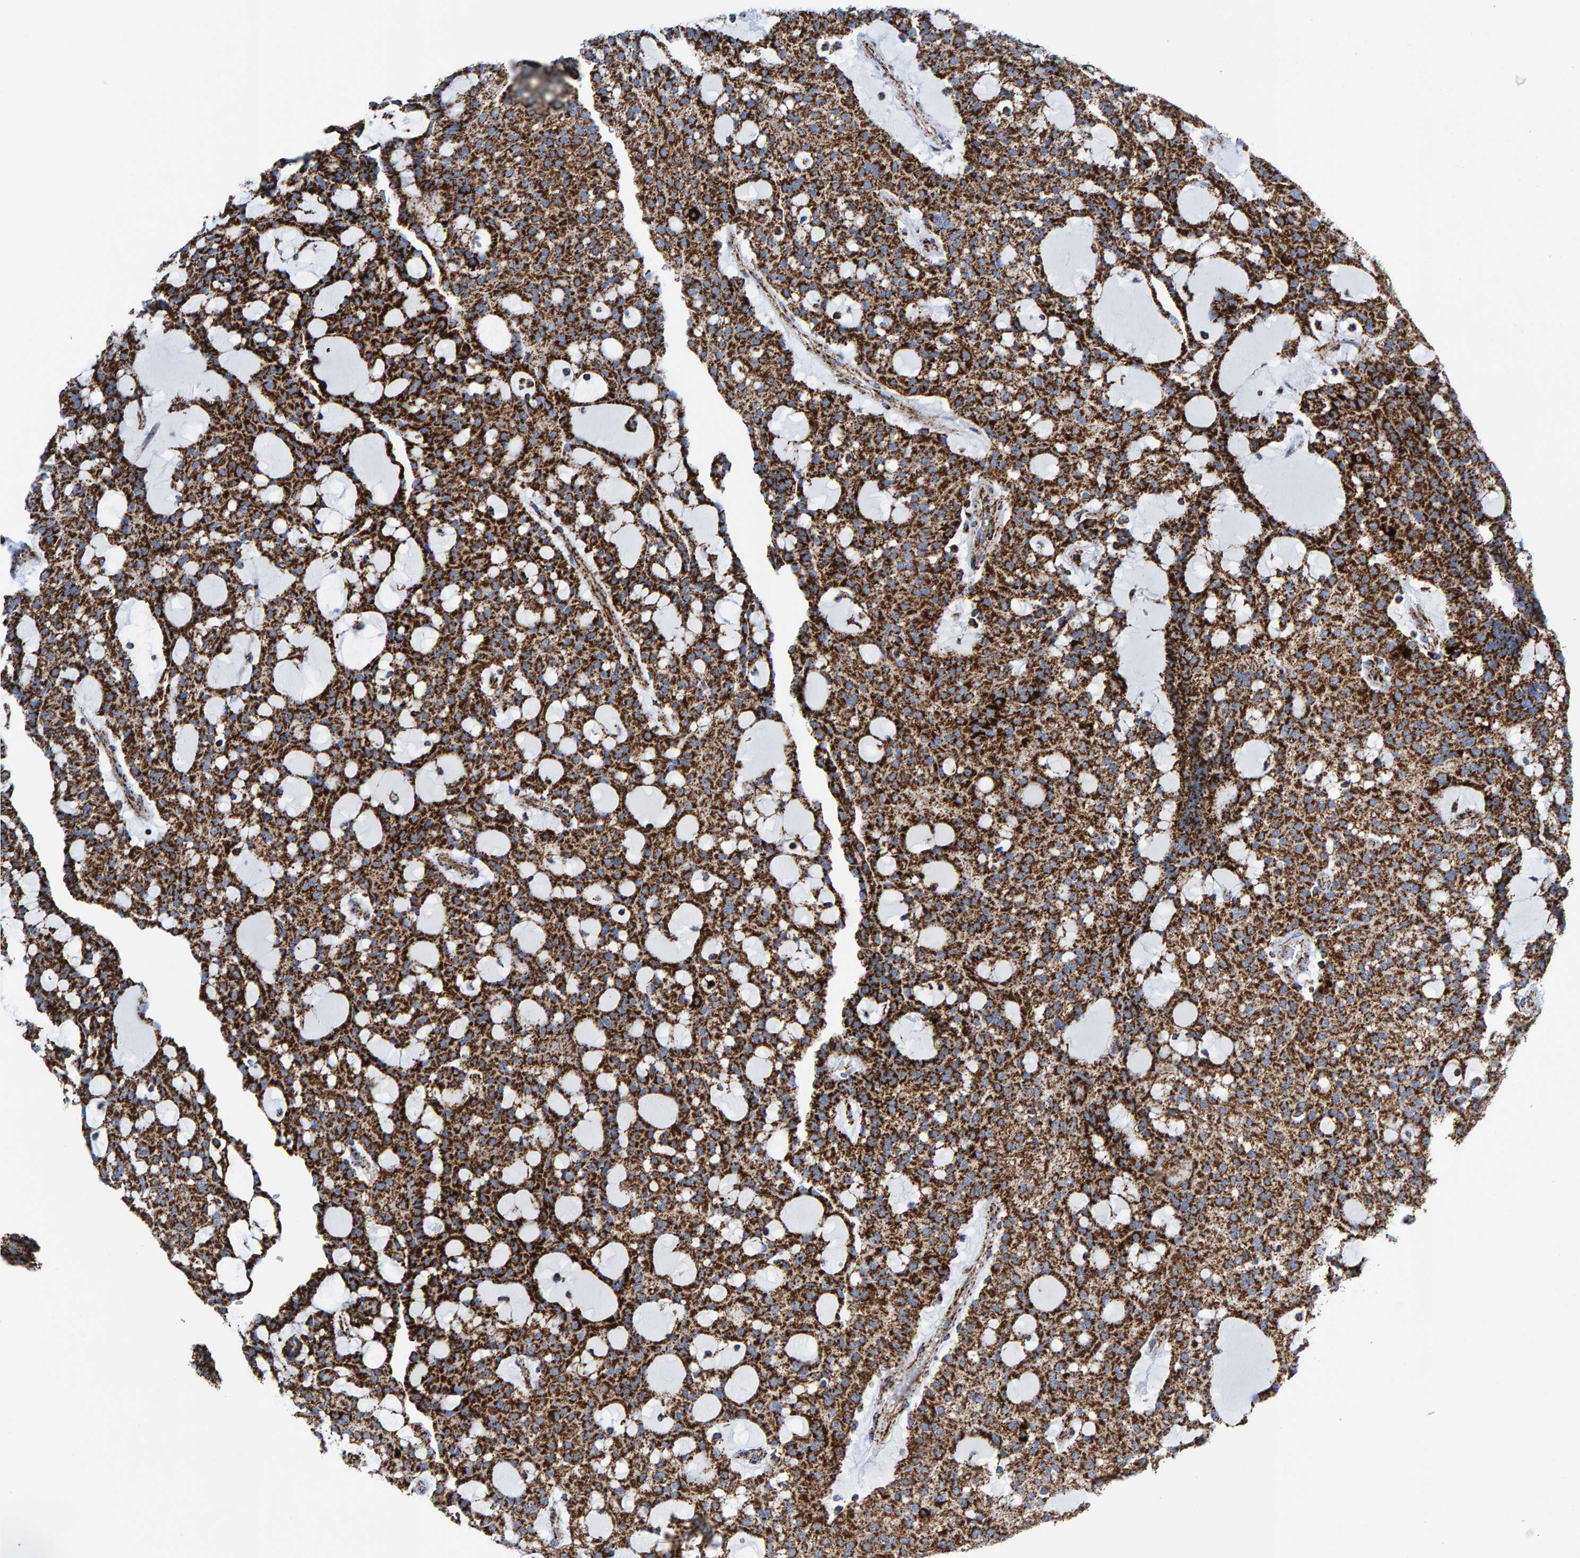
{"staining": {"intensity": "strong", "quantity": ">75%", "location": "cytoplasmic/membranous"}, "tissue": "renal cancer", "cell_type": "Tumor cells", "image_type": "cancer", "snomed": [{"axis": "morphology", "description": "Adenocarcinoma, NOS"}, {"axis": "topography", "description": "Kidney"}], "caption": "Immunohistochemical staining of renal cancer shows high levels of strong cytoplasmic/membranous staining in approximately >75% of tumor cells.", "gene": "ENSG00000262660", "patient": {"sex": "male", "age": 63}}